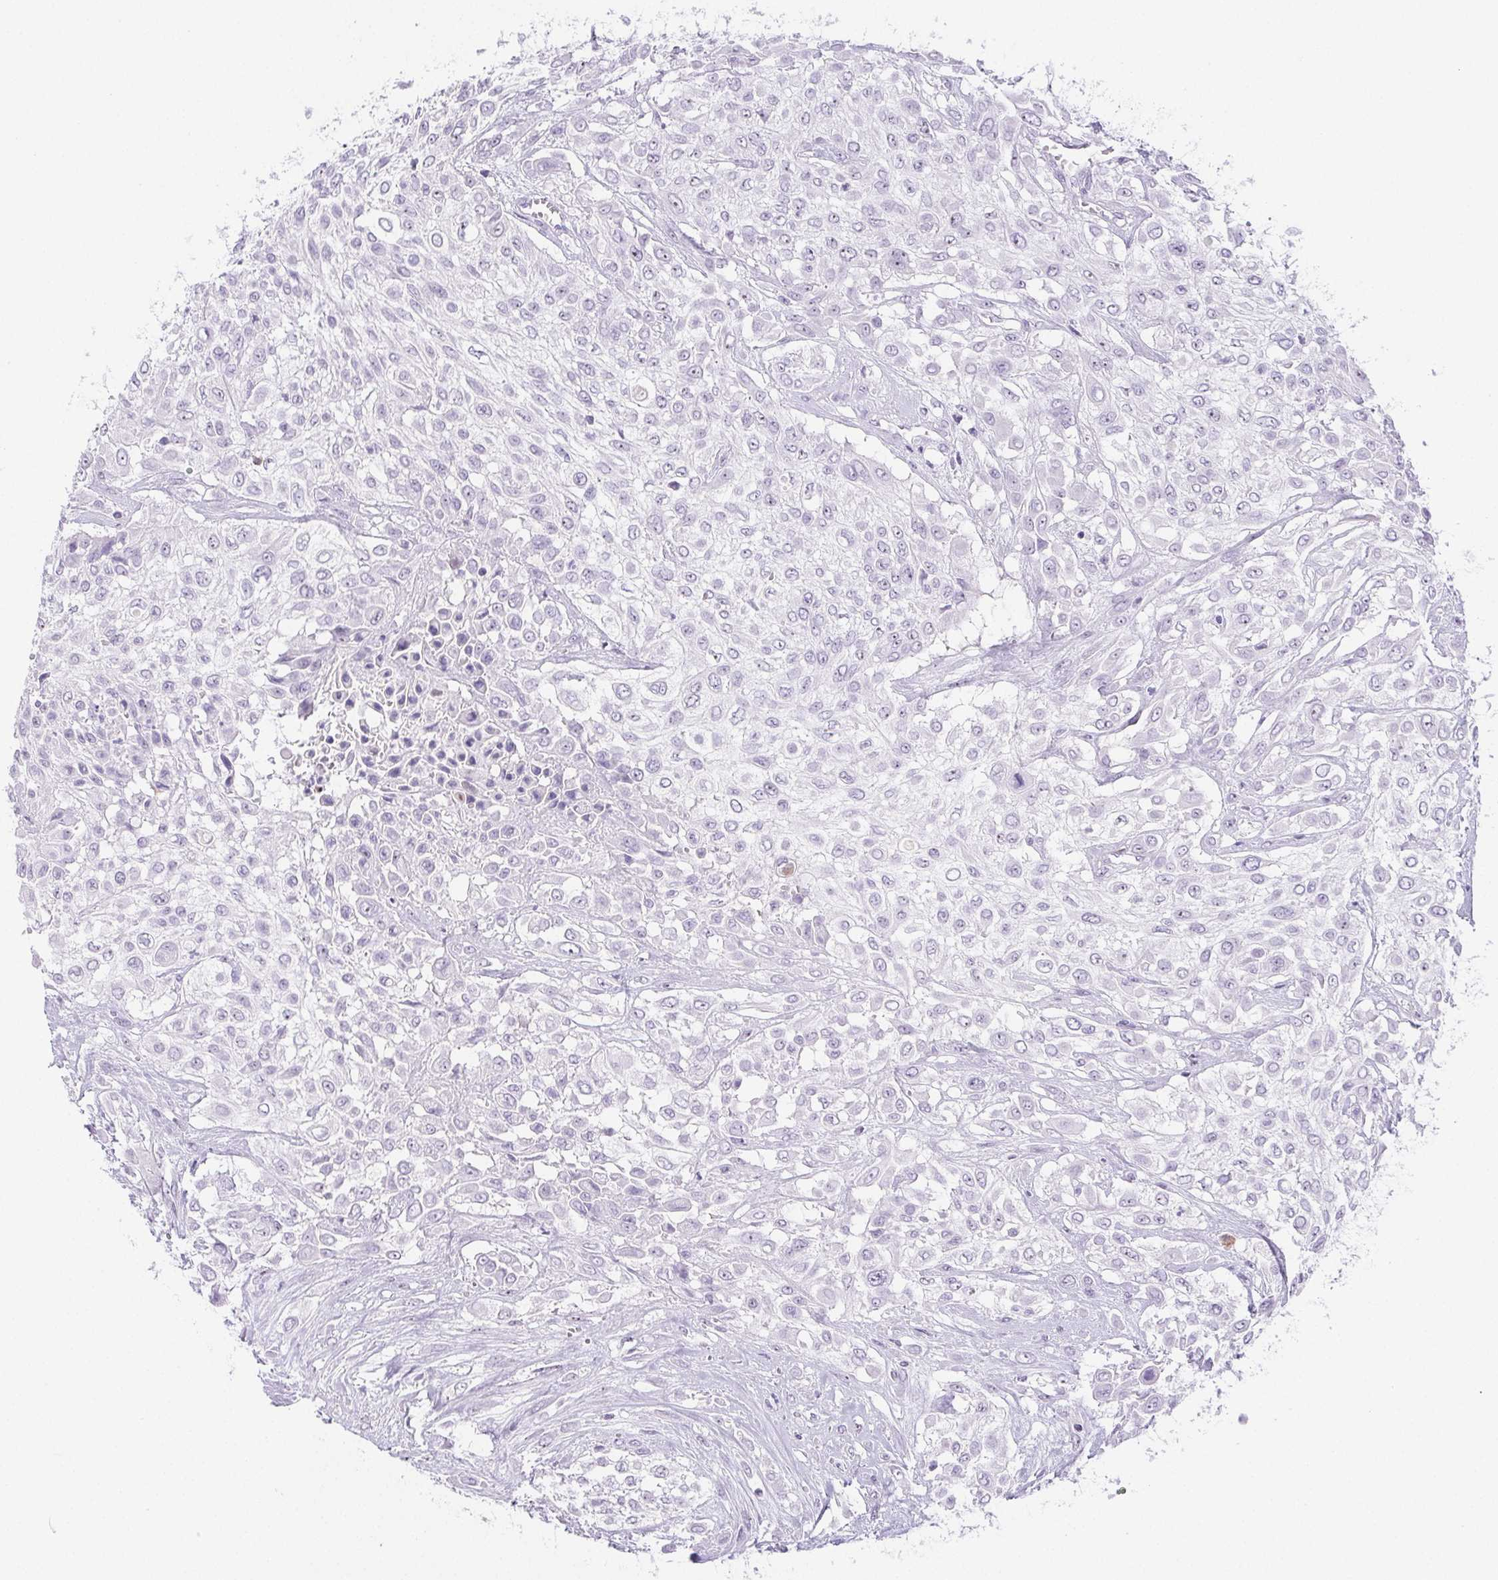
{"staining": {"intensity": "negative", "quantity": "none", "location": "none"}, "tissue": "urothelial cancer", "cell_type": "Tumor cells", "image_type": "cancer", "snomed": [{"axis": "morphology", "description": "Urothelial carcinoma, High grade"}, {"axis": "topography", "description": "Urinary bladder"}], "caption": "The micrograph shows no staining of tumor cells in urothelial carcinoma (high-grade). Brightfield microscopy of IHC stained with DAB (brown) and hematoxylin (blue), captured at high magnification.", "gene": "ST8SIA3", "patient": {"sex": "male", "age": 57}}